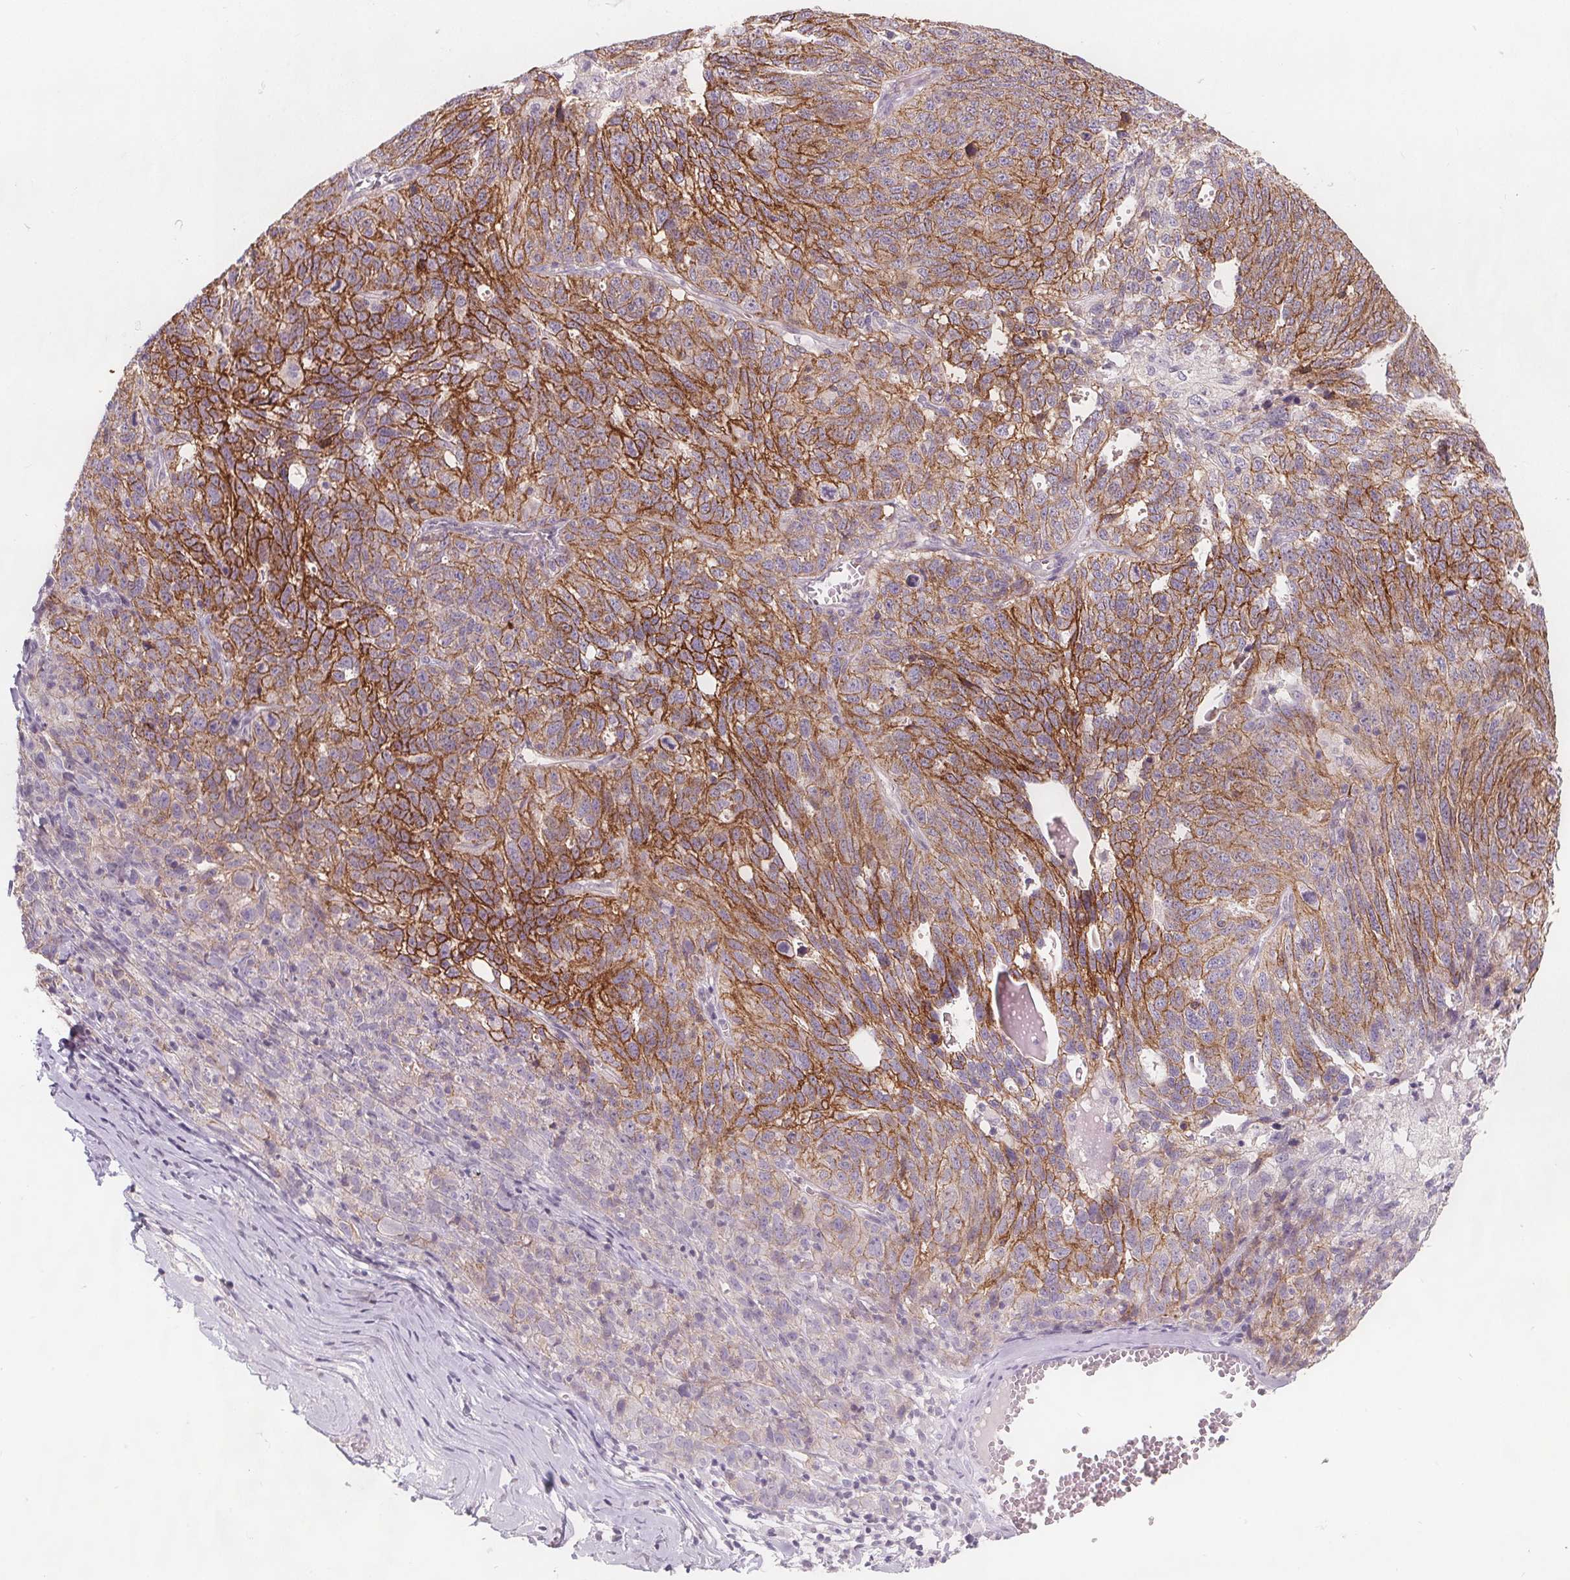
{"staining": {"intensity": "strong", "quantity": ">75%", "location": "cytoplasmic/membranous"}, "tissue": "ovarian cancer", "cell_type": "Tumor cells", "image_type": "cancer", "snomed": [{"axis": "morphology", "description": "Cystadenocarcinoma, serous, NOS"}, {"axis": "topography", "description": "Ovary"}], "caption": "IHC of ovarian cancer (serous cystadenocarcinoma) demonstrates high levels of strong cytoplasmic/membranous expression in approximately >75% of tumor cells. (Stains: DAB (3,3'-diaminobenzidine) in brown, nuclei in blue, Microscopy: brightfield microscopy at high magnification).", "gene": "ATP1A1", "patient": {"sex": "female", "age": 71}}